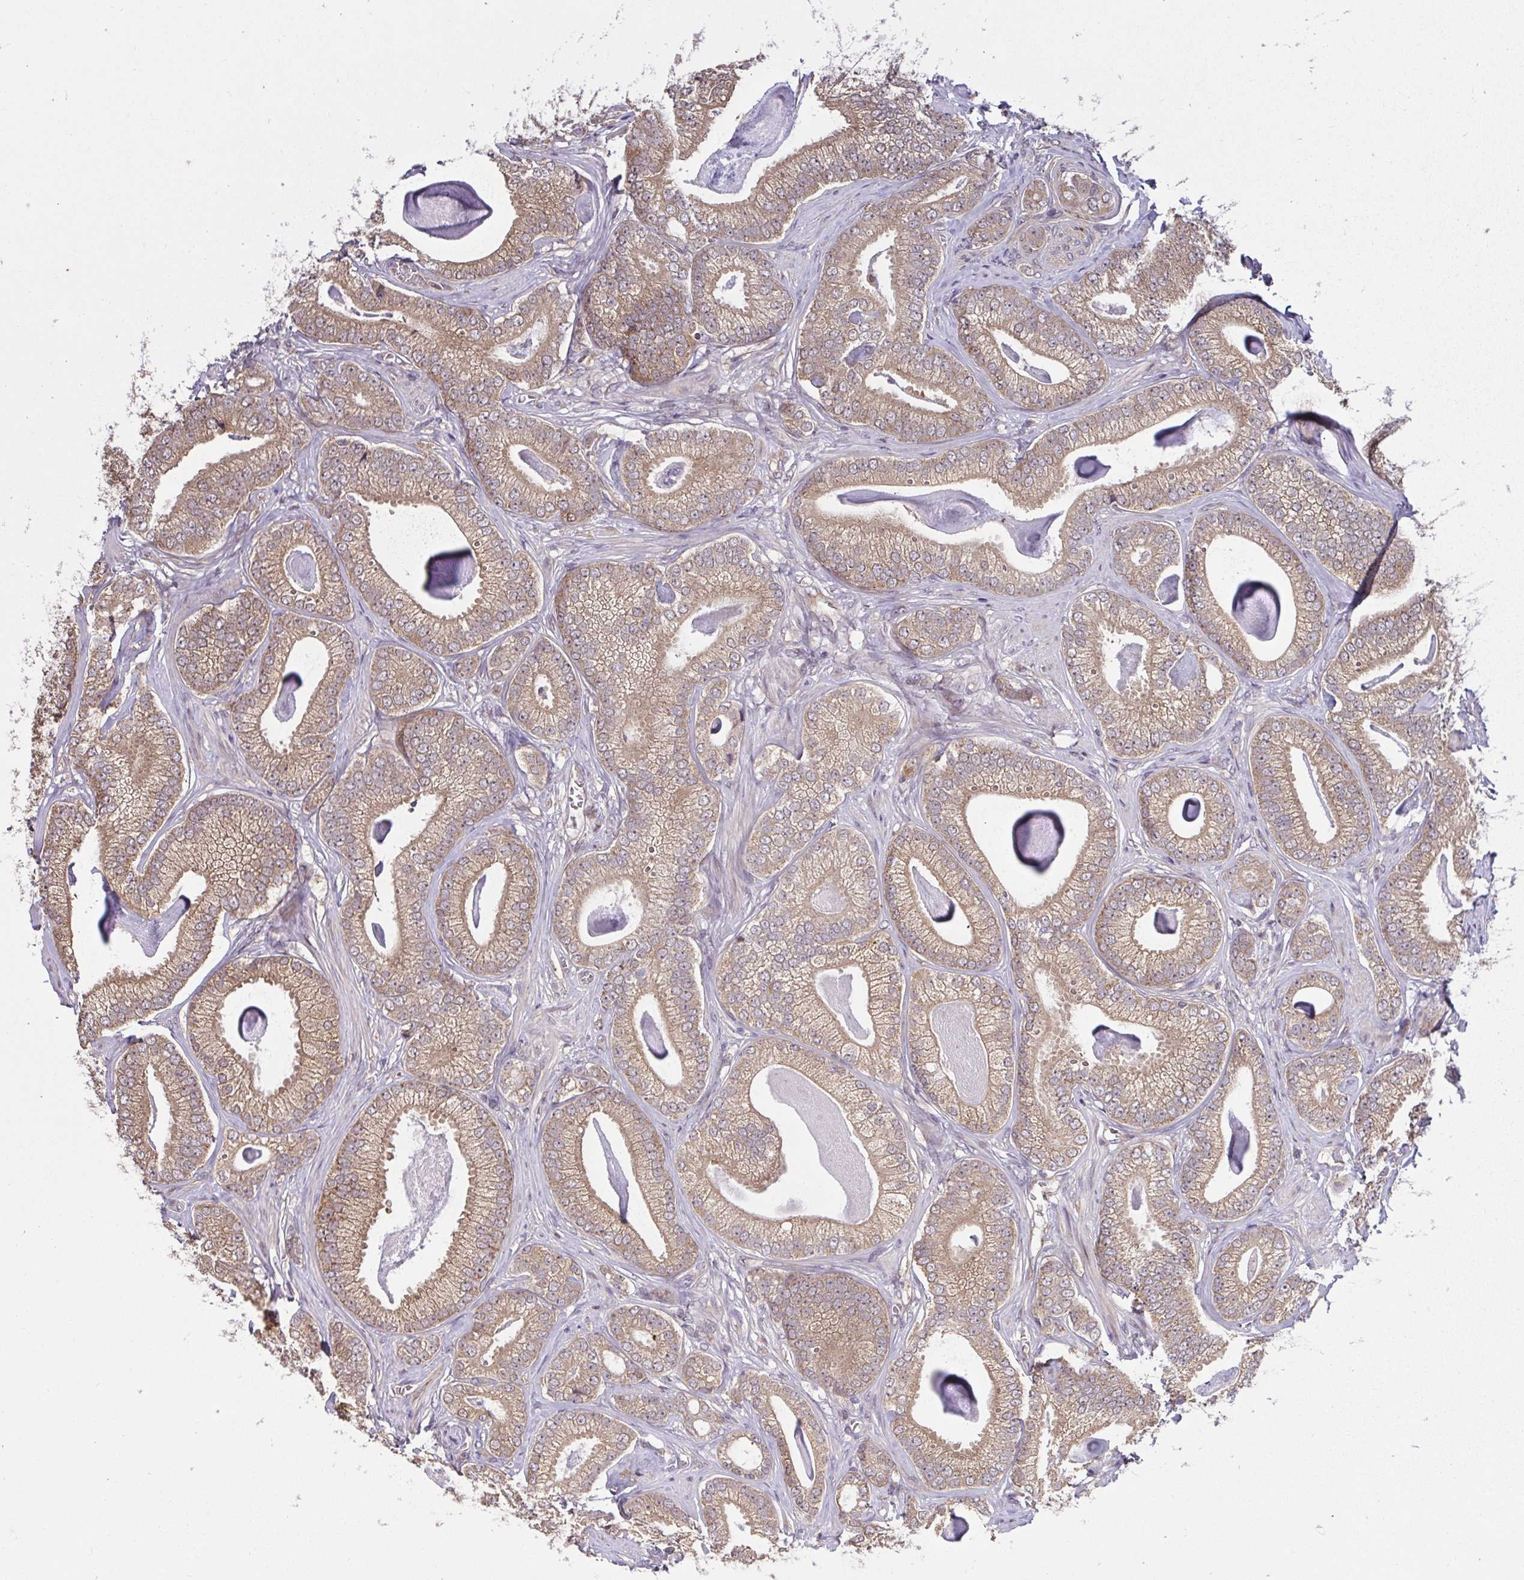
{"staining": {"intensity": "moderate", "quantity": ">75%", "location": "cytoplasmic/membranous"}, "tissue": "prostate cancer", "cell_type": "Tumor cells", "image_type": "cancer", "snomed": [{"axis": "morphology", "description": "Adenocarcinoma, Low grade"}, {"axis": "topography", "description": "Prostate"}], "caption": "Tumor cells display medium levels of moderate cytoplasmic/membranous expression in about >75% of cells in human prostate cancer (low-grade adenocarcinoma). (Stains: DAB (3,3'-diaminobenzidine) in brown, nuclei in blue, Microscopy: brightfield microscopy at high magnification).", "gene": "RDH14", "patient": {"sex": "male", "age": 63}}